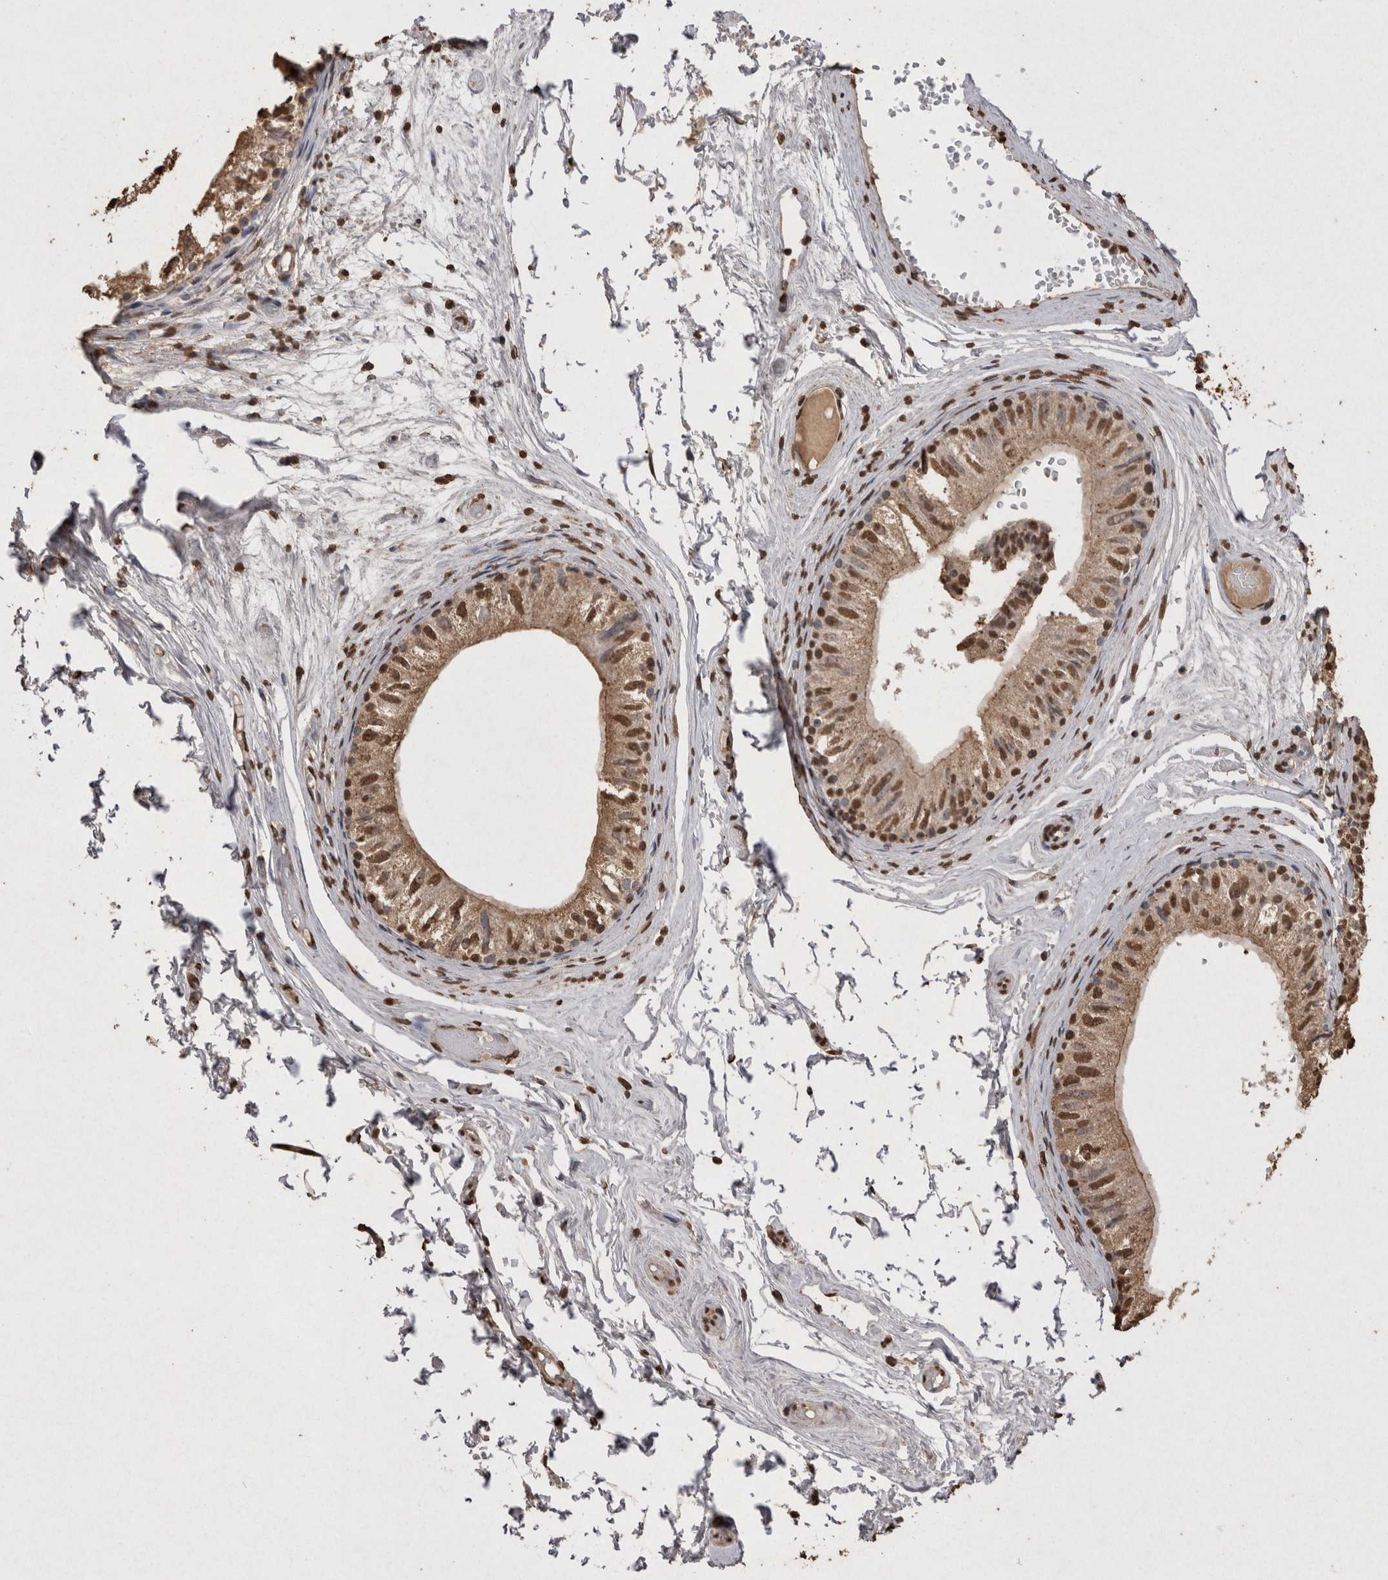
{"staining": {"intensity": "moderate", "quantity": ">75%", "location": "nuclear"}, "tissue": "epididymis", "cell_type": "Glandular cells", "image_type": "normal", "snomed": [{"axis": "morphology", "description": "Normal tissue, NOS"}, {"axis": "topography", "description": "Epididymis"}], "caption": "Immunohistochemical staining of unremarkable human epididymis reveals >75% levels of moderate nuclear protein staining in about >75% of glandular cells.", "gene": "POU5F1", "patient": {"sex": "male", "age": 79}}